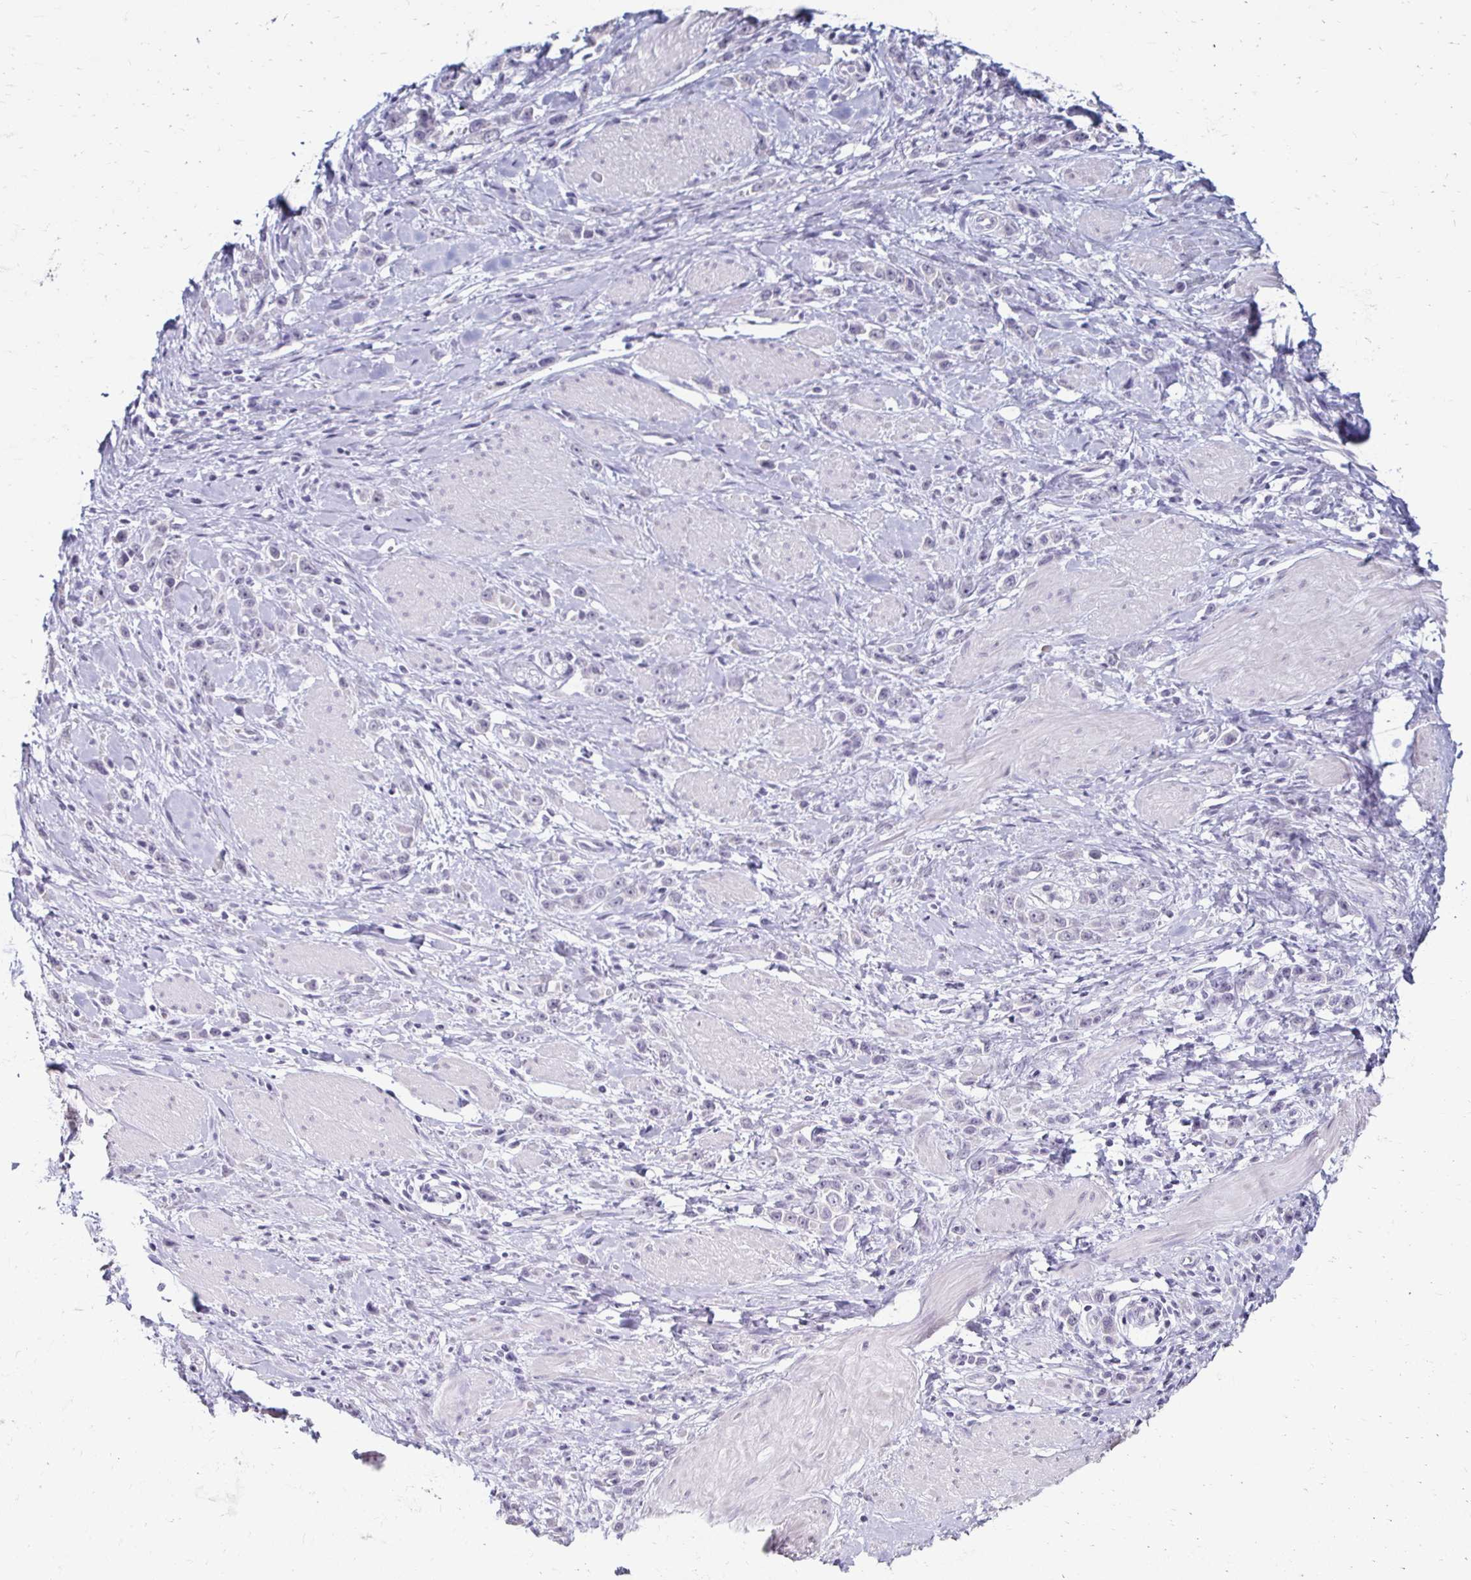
{"staining": {"intensity": "negative", "quantity": "none", "location": "none"}, "tissue": "stomach cancer", "cell_type": "Tumor cells", "image_type": "cancer", "snomed": [{"axis": "morphology", "description": "Adenocarcinoma, NOS"}, {"axis": "topography", "description": "Stomach"}], "caption": "The photomicrograph demonstrates no significant positivity in tumor cells of stomach cancer (adenocarcinoma).", "gene": "TOMM34", "patient": {"sex": "male", "age": 47}}